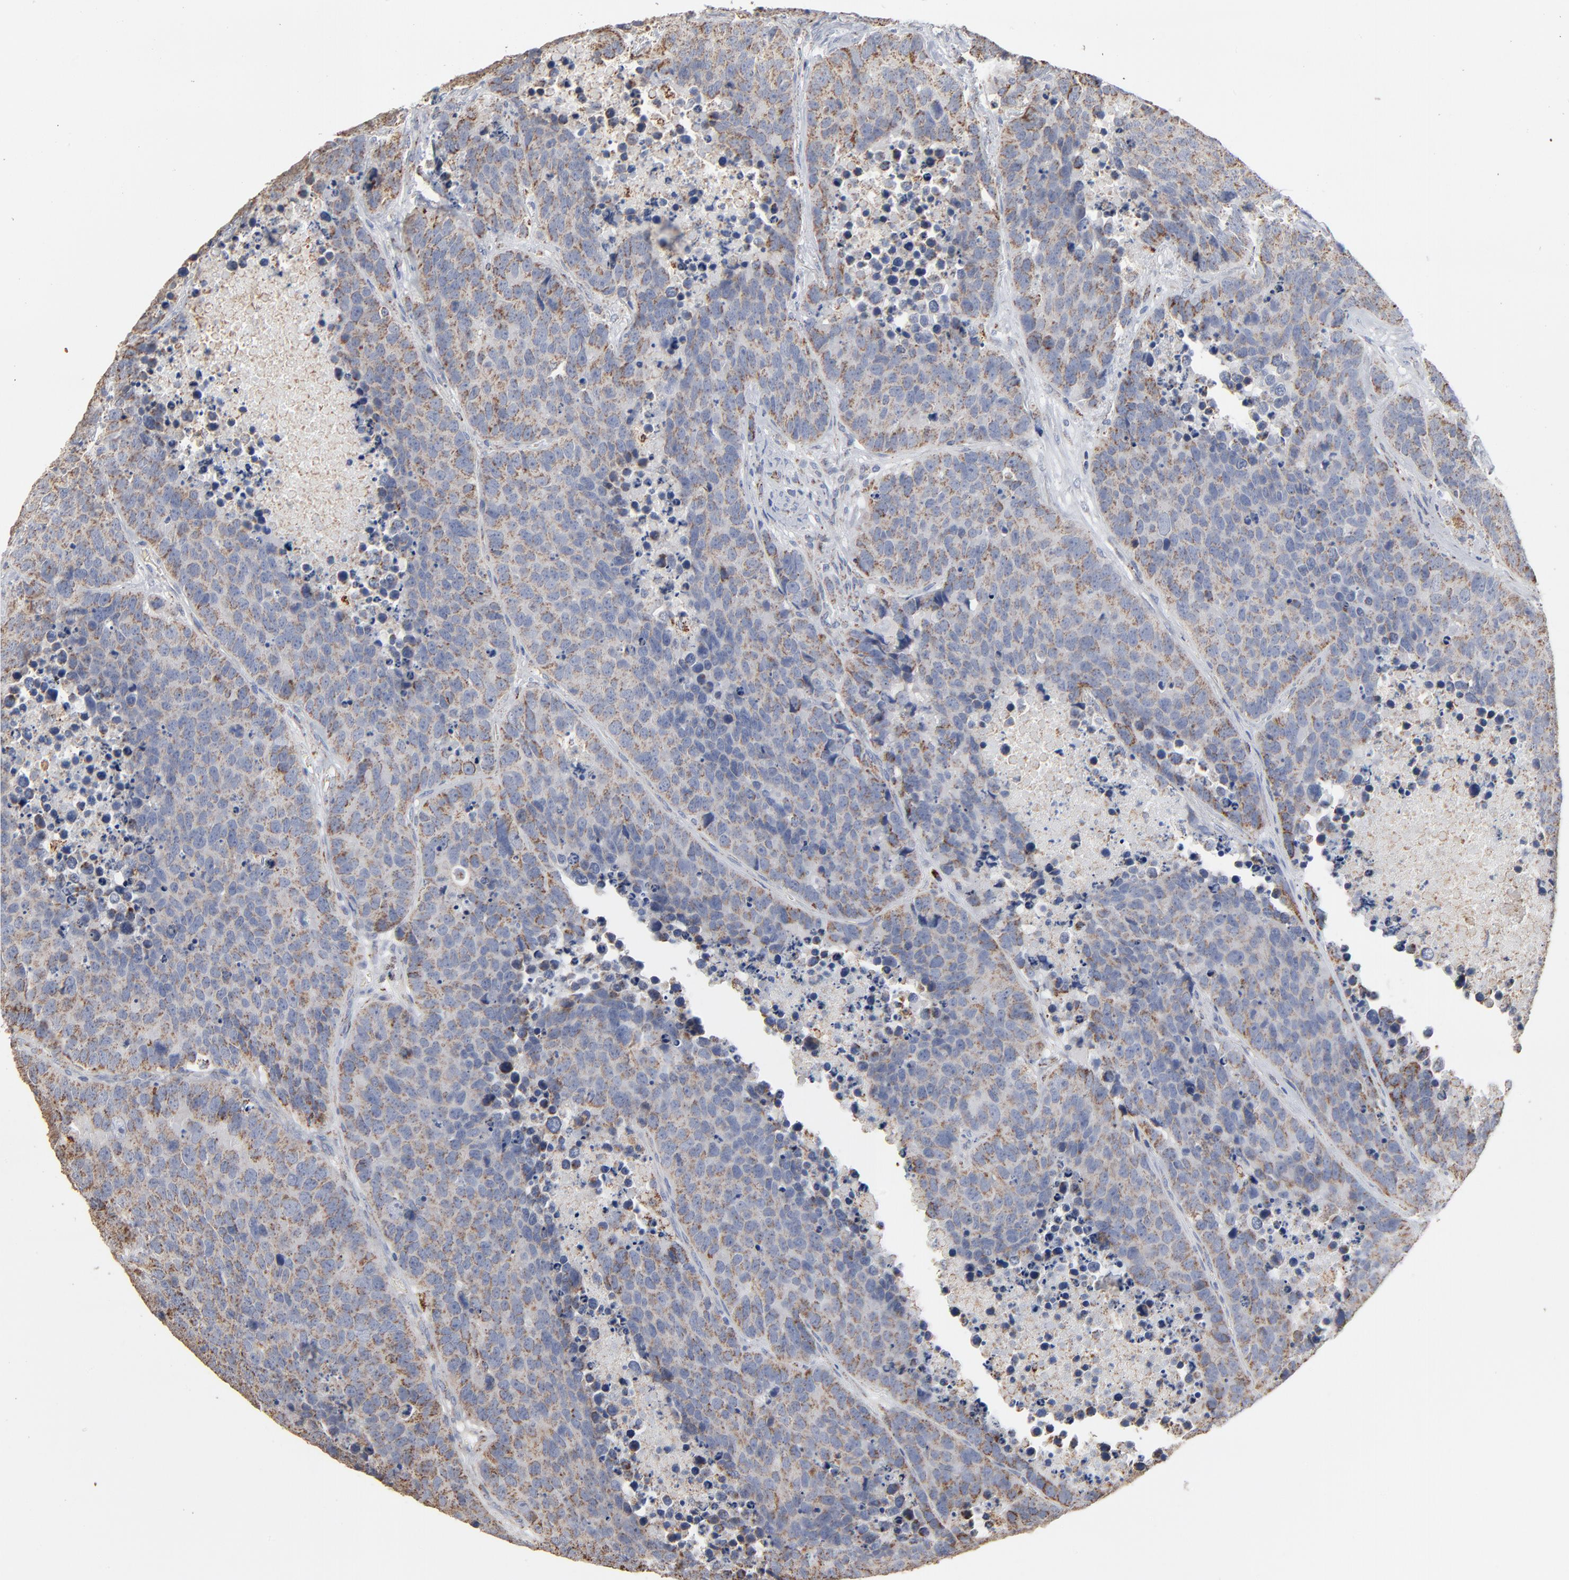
{"staining": {"intensity": "moderate", "quantity": ">75%", "location": "cytoplasmic/membranous"}, "tissue": "carcinoid", "cell_type": "Tumor cells", "image_type": "cancer", "snomed": [{"axis": "morphology", "description": "Carcinoid, malignant, NOS"}, {"axis": "topography", "description": "Lung"}], "caption": "Immunohistochemical staining of human carcinoid (malignant) shows moderate cytoplasmic/membranous protein positivity in approximately >75% of tumor cells. Immunohistochemistry stains the protein of interest in brown and the nuclei are stained blue.", "gene": "UQCRC1", "patient": {"sex": "male", "age": 60}}